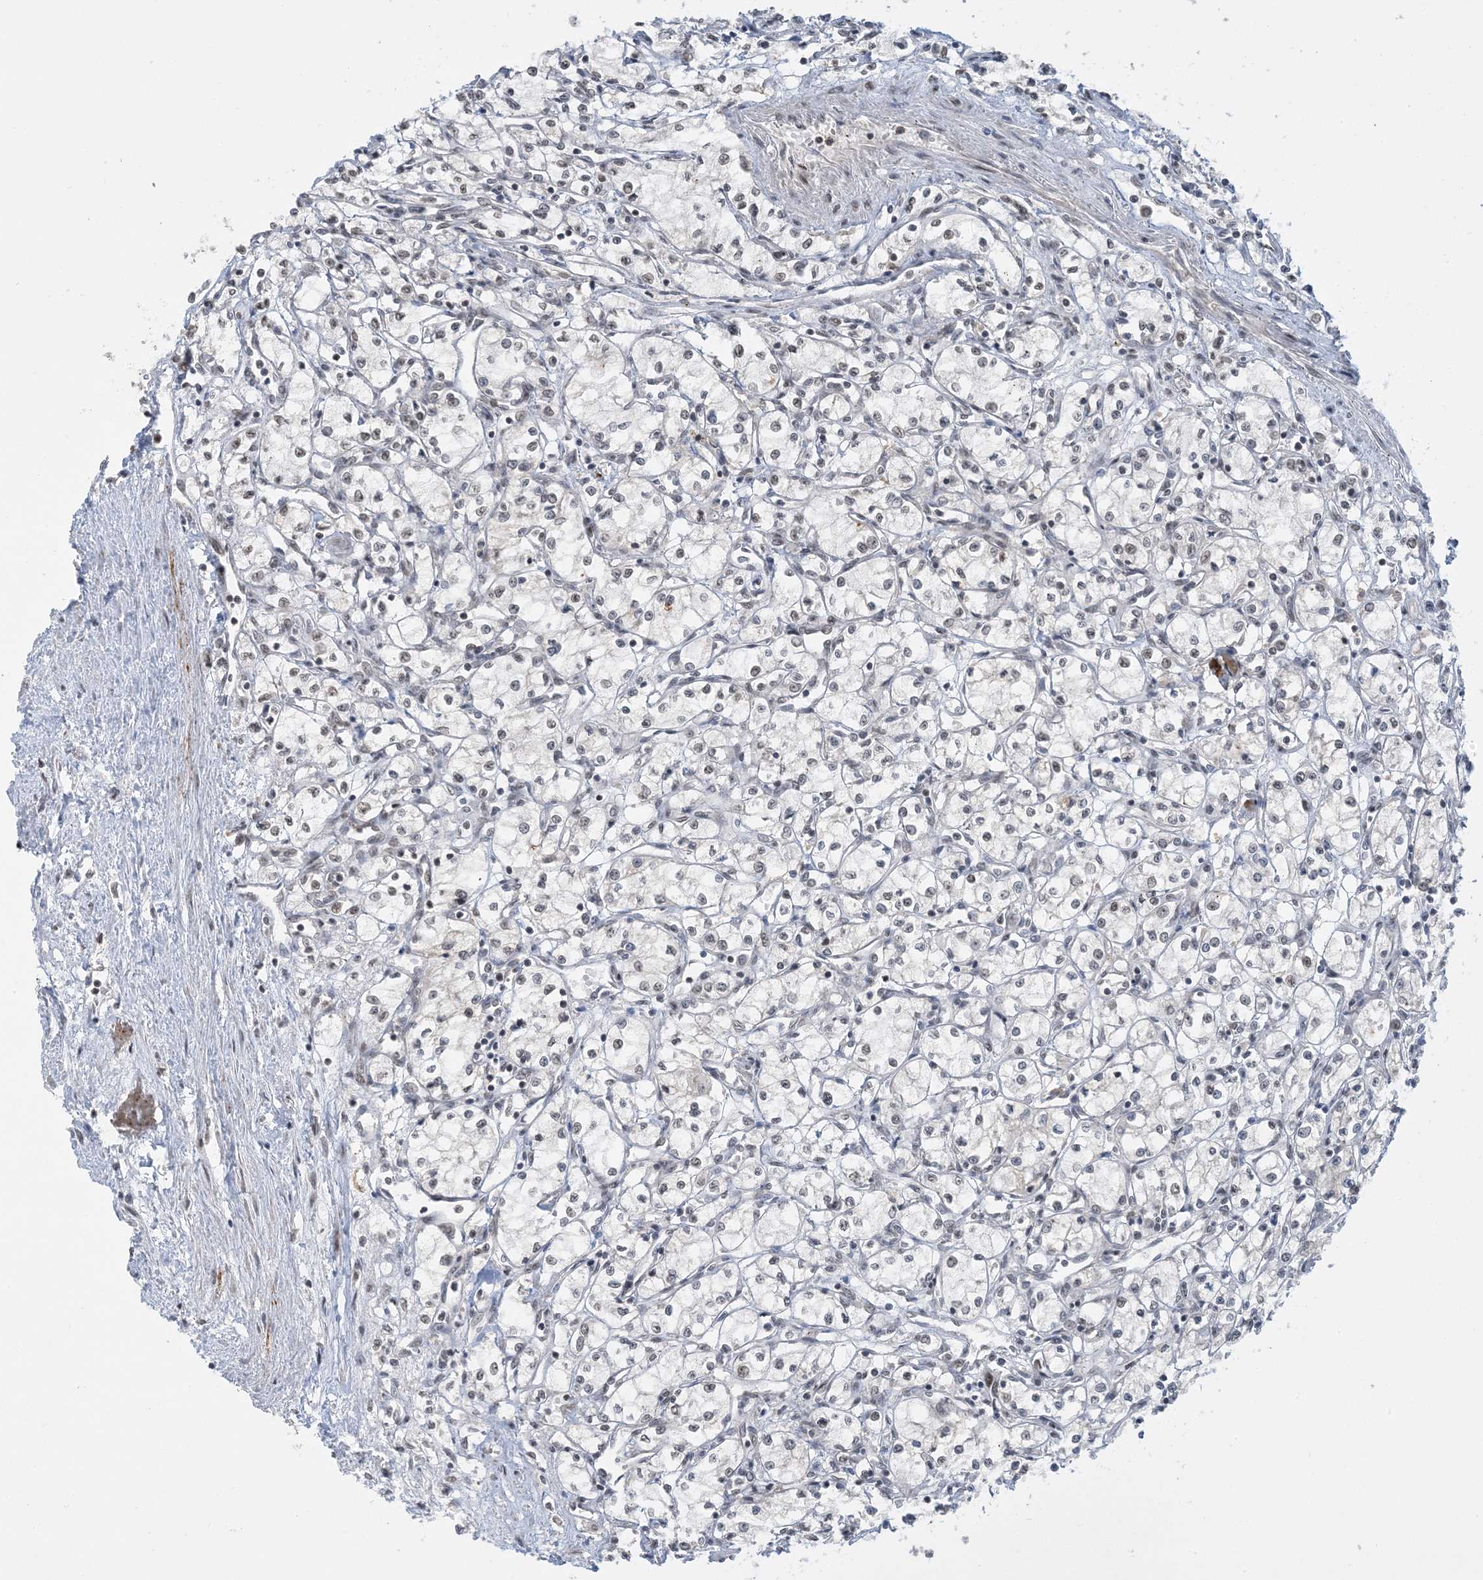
{"staining": {"intensity": "negative", "quantity": "none", "location": "none"}, "tissue": "renal cancer", "cell_type": "Tumor cells", "image_type": "cancer", "snomed": [{"axis": "morphology", "description": "Adenocarcinoma, NOS"}, {"axis": "topography", "description": "Kidney"}], "caption": "This is a micrograph of immunohistochemistry staining of adenocarcinoma (renal), which shows no positivity in tumor cells.", "gene": "ACYP2", "patient": {"sex": "male", "age": 59}}